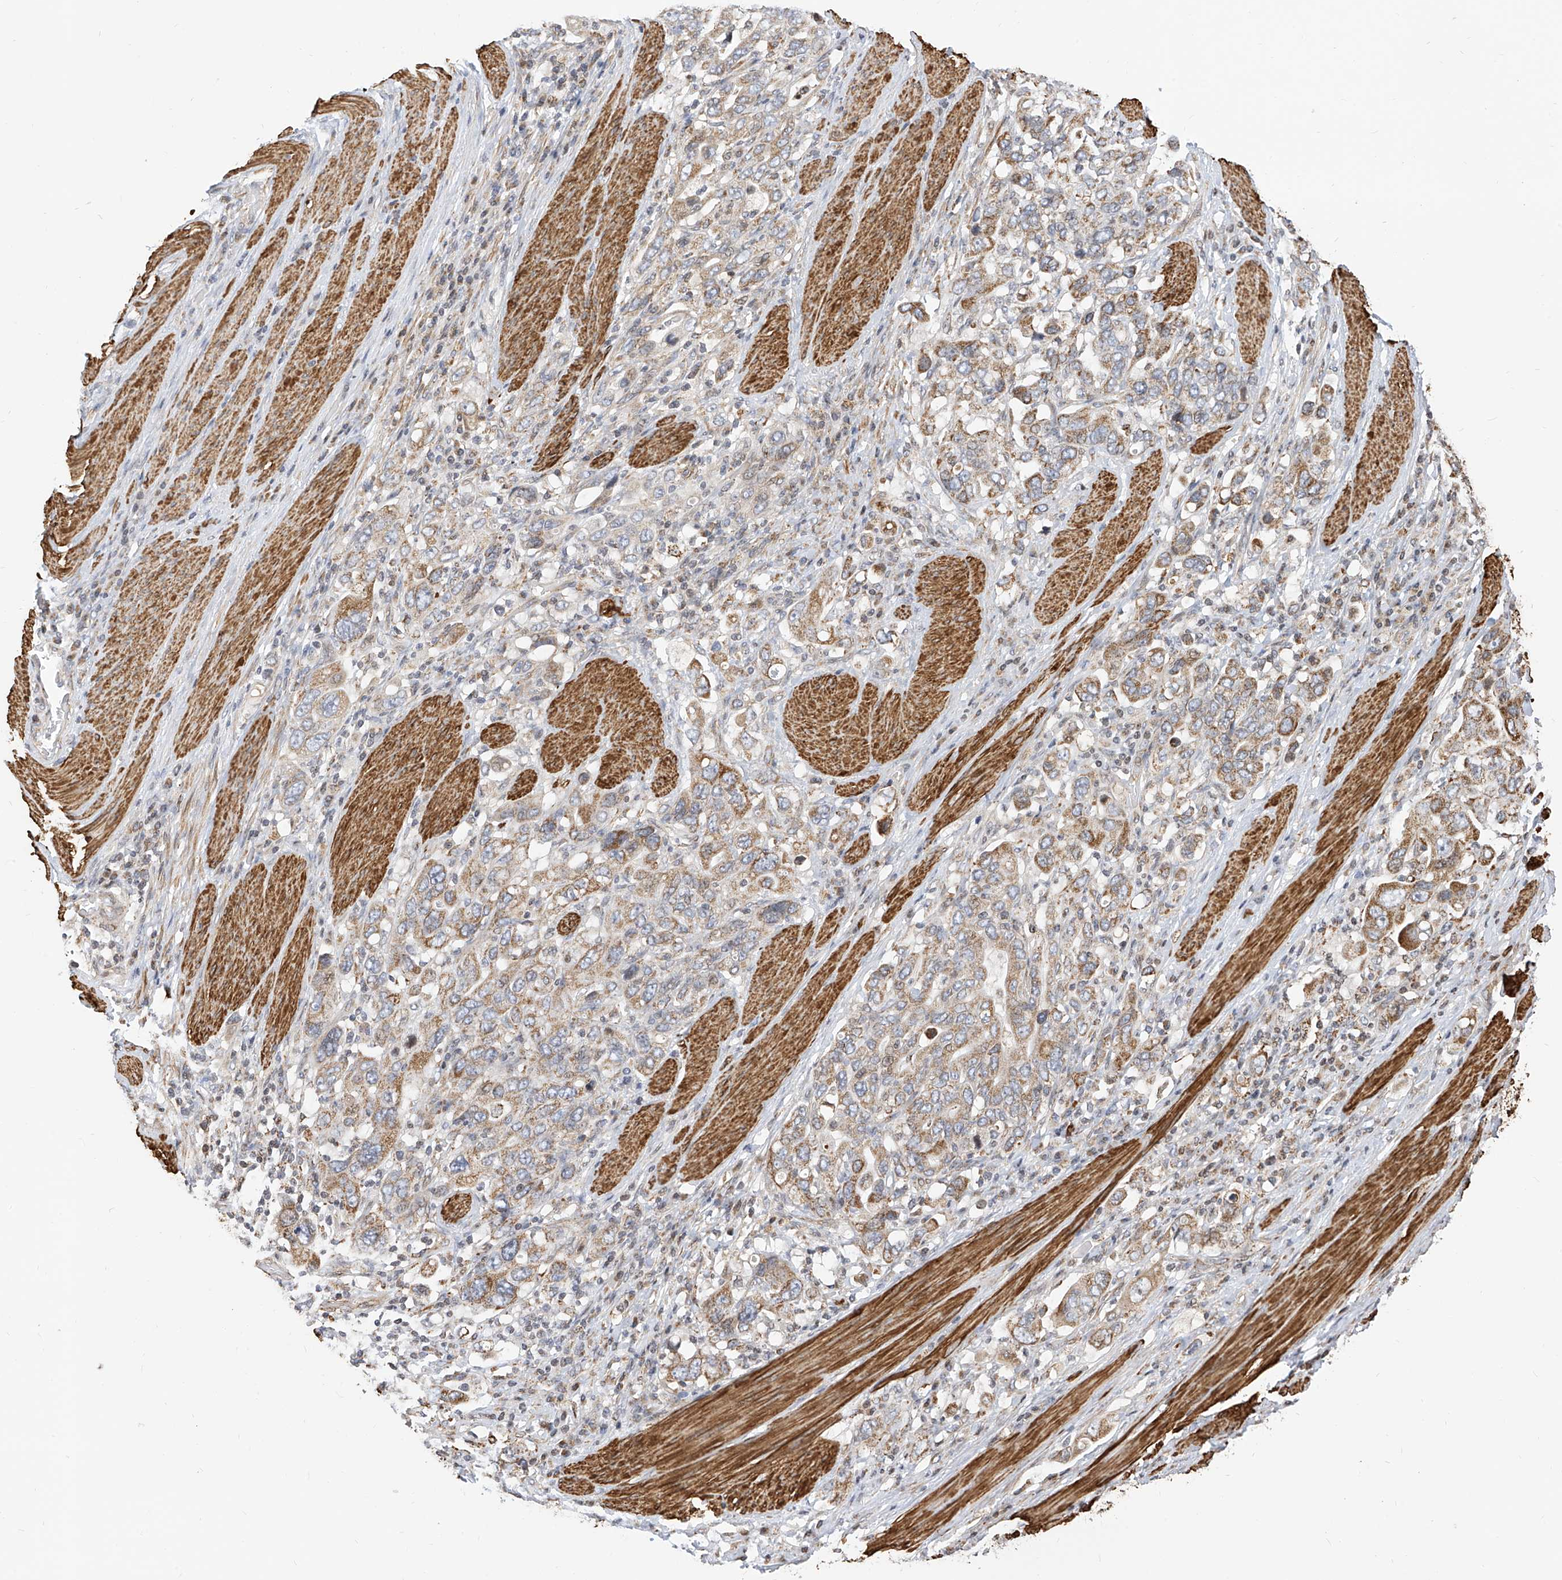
{"staining": {"intensity": "weak", "quantity": ">75%", "location": "cytoplasmic/membranous"}, "tissue": "stomach cancer", "cell_type": "Tumor cells", "image_type": "cancer", "snomed": [{"axis": "morphology", "description": "Adenocarcinoma, NOS"}, {"axis": "topography", "description": "Stomach, upper"}], "caption": "Weak cytoplasmic/membranous expression is seen in about >75% of tumor cells in adenocarcinoma (stomach).", "gene": "TTLL8", "patient": {"sex": "male", "age": 62}}